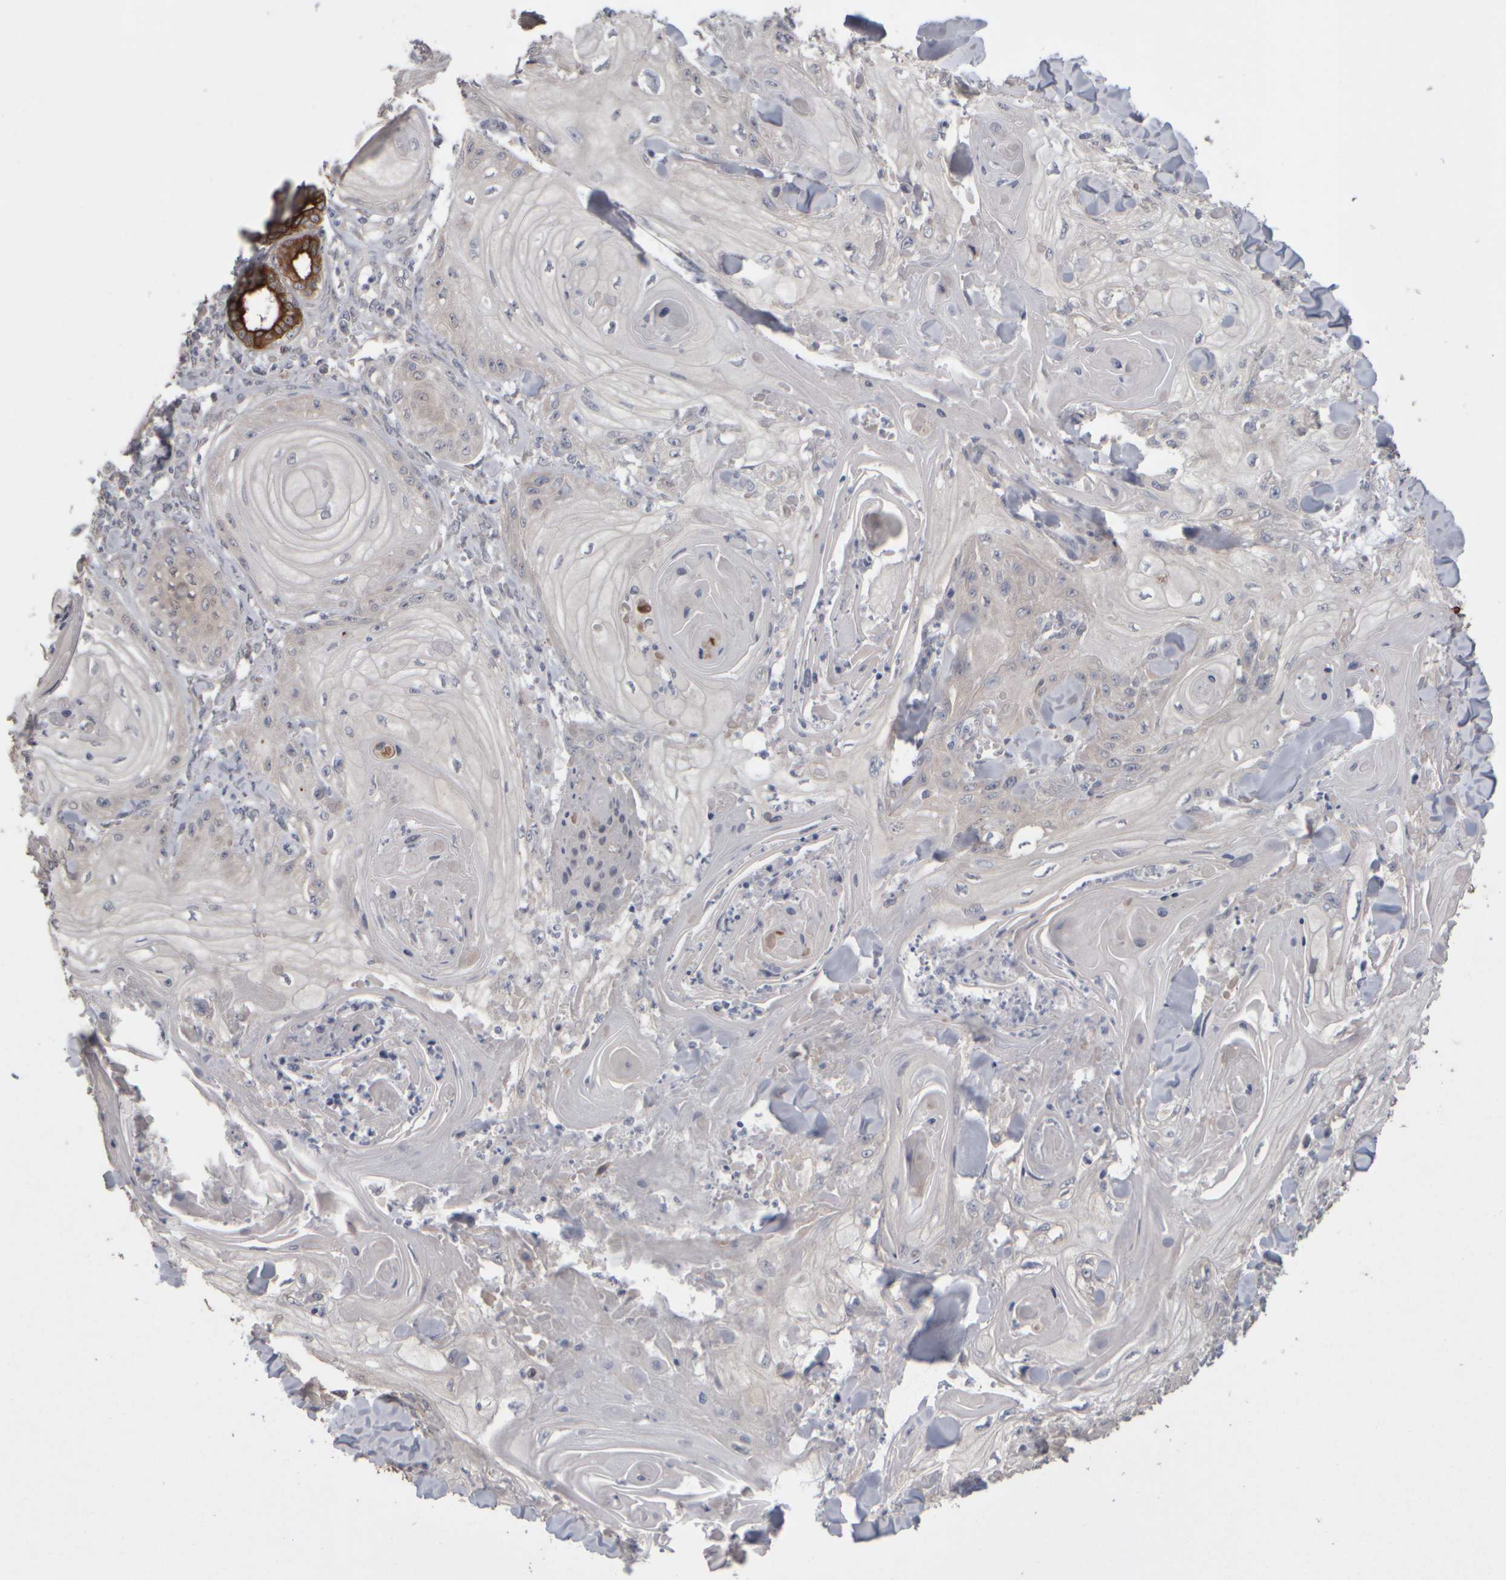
{"staining": {"intensity": "negative", "quantity": "none", "location": "none"}, "tissue": "skin cancer", "cell_type": "Tumor cells", "image_type": "cancer", "snomed": [{"axis": "morphology", "description": "Squamous cell carcinoma, NOS"}, {"axis": "topography", "description": "Skin"}], "caption": "Human skin cancer (squamous cell carcinoma) stained for a protein using immunohistochemistry (IHC) displays no staining in tumor cells.", "gene": "EPHX2", "patient": {"sex": "male", "age": 74}}